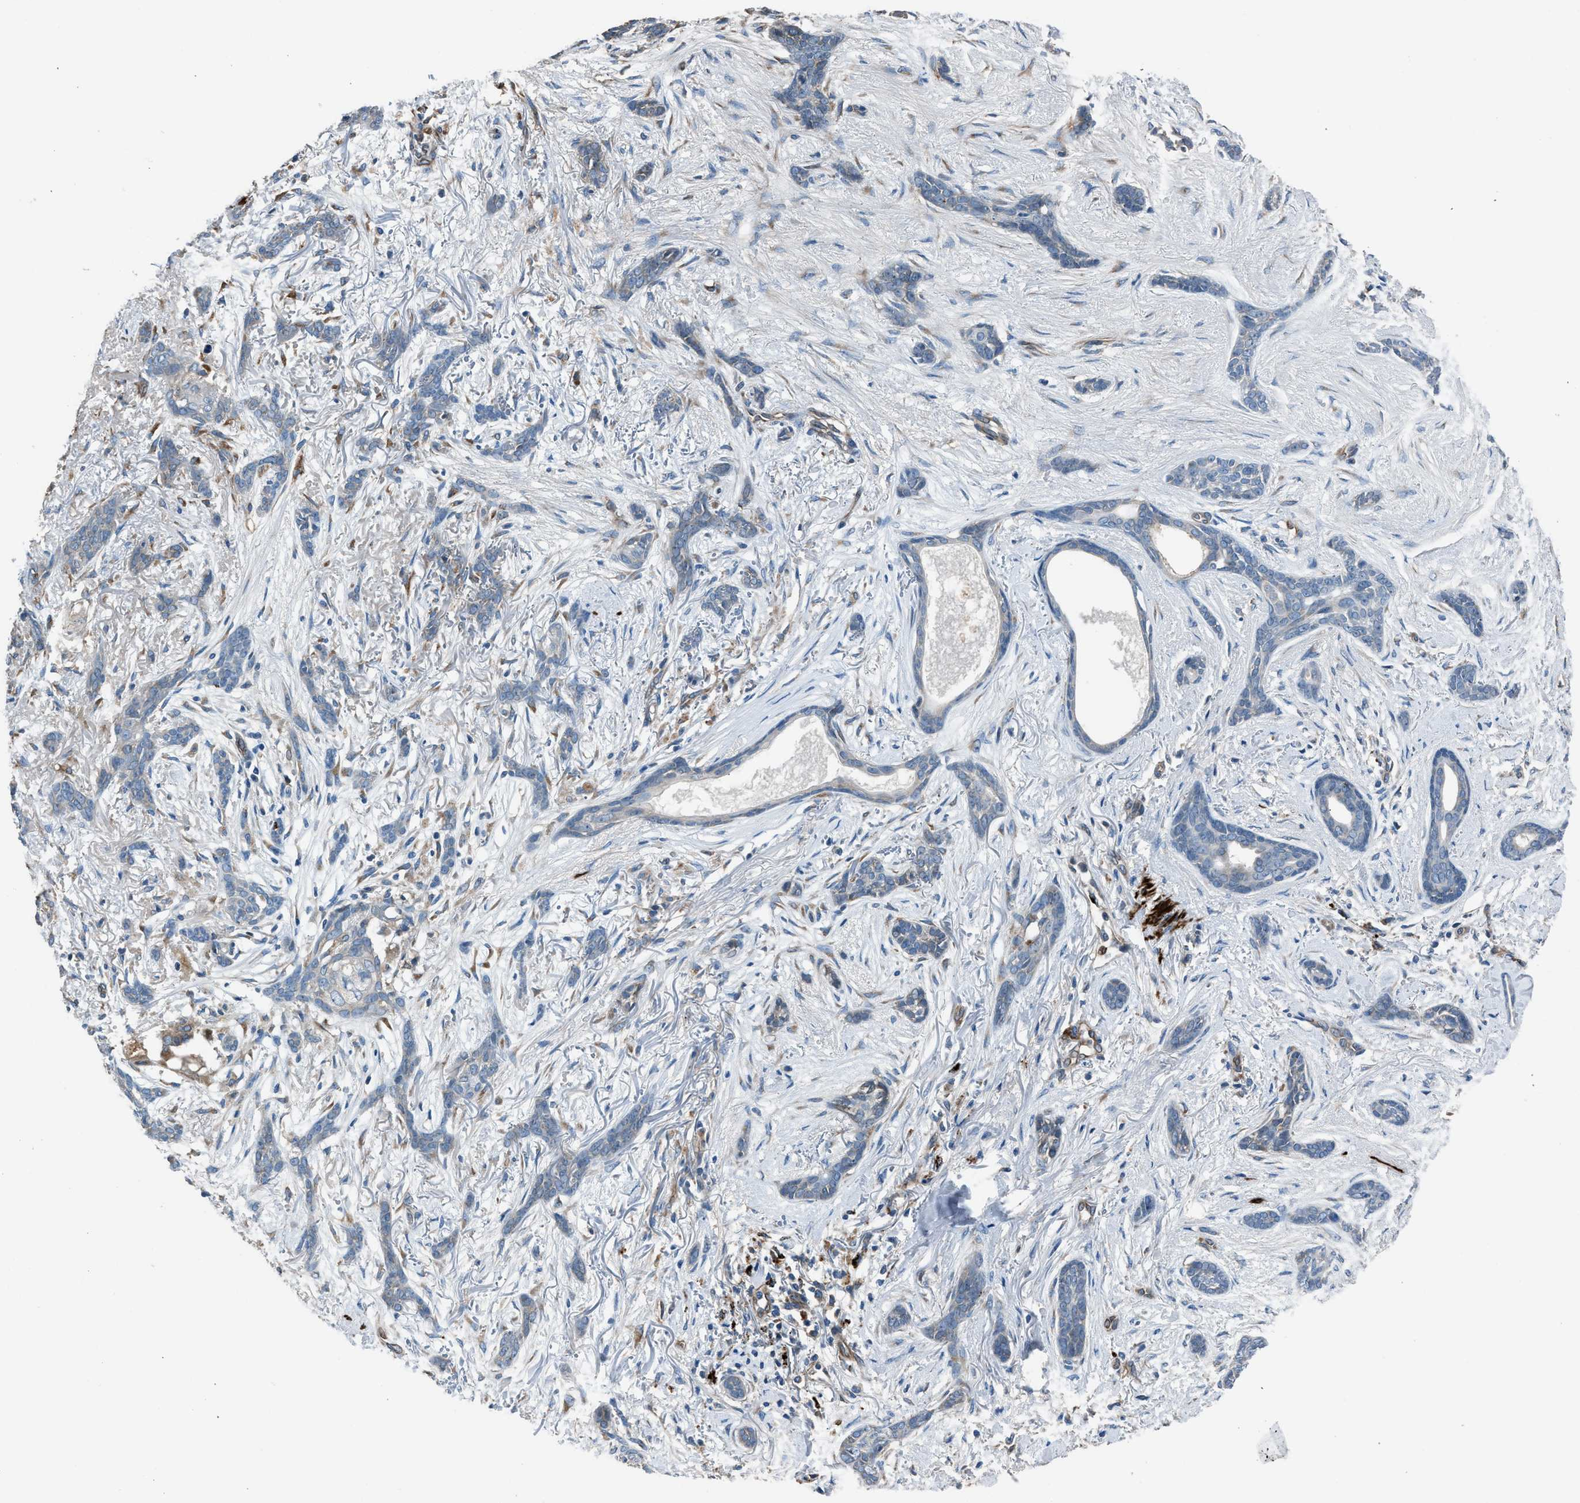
{"staining": {"intensity": "negative", "quantity": "none", "location": "none"}, "tissue": "skin cancer", "cell_type": "Tumor cells", "image_type": "cancer", "snomed": [{"axis": "morphology", "description": "Basal cell carcinoma"}, {"axis": "morphology", "description": "Adnexal tumor, benign"}, {"axis": "topography", "description": "Skin"}], "caption": "Tumor cells are negative for brown protein staining in skin basal cell carcinoma.", "gene": "LMBR1", "patient": {"sex": "female", "age": 42}}